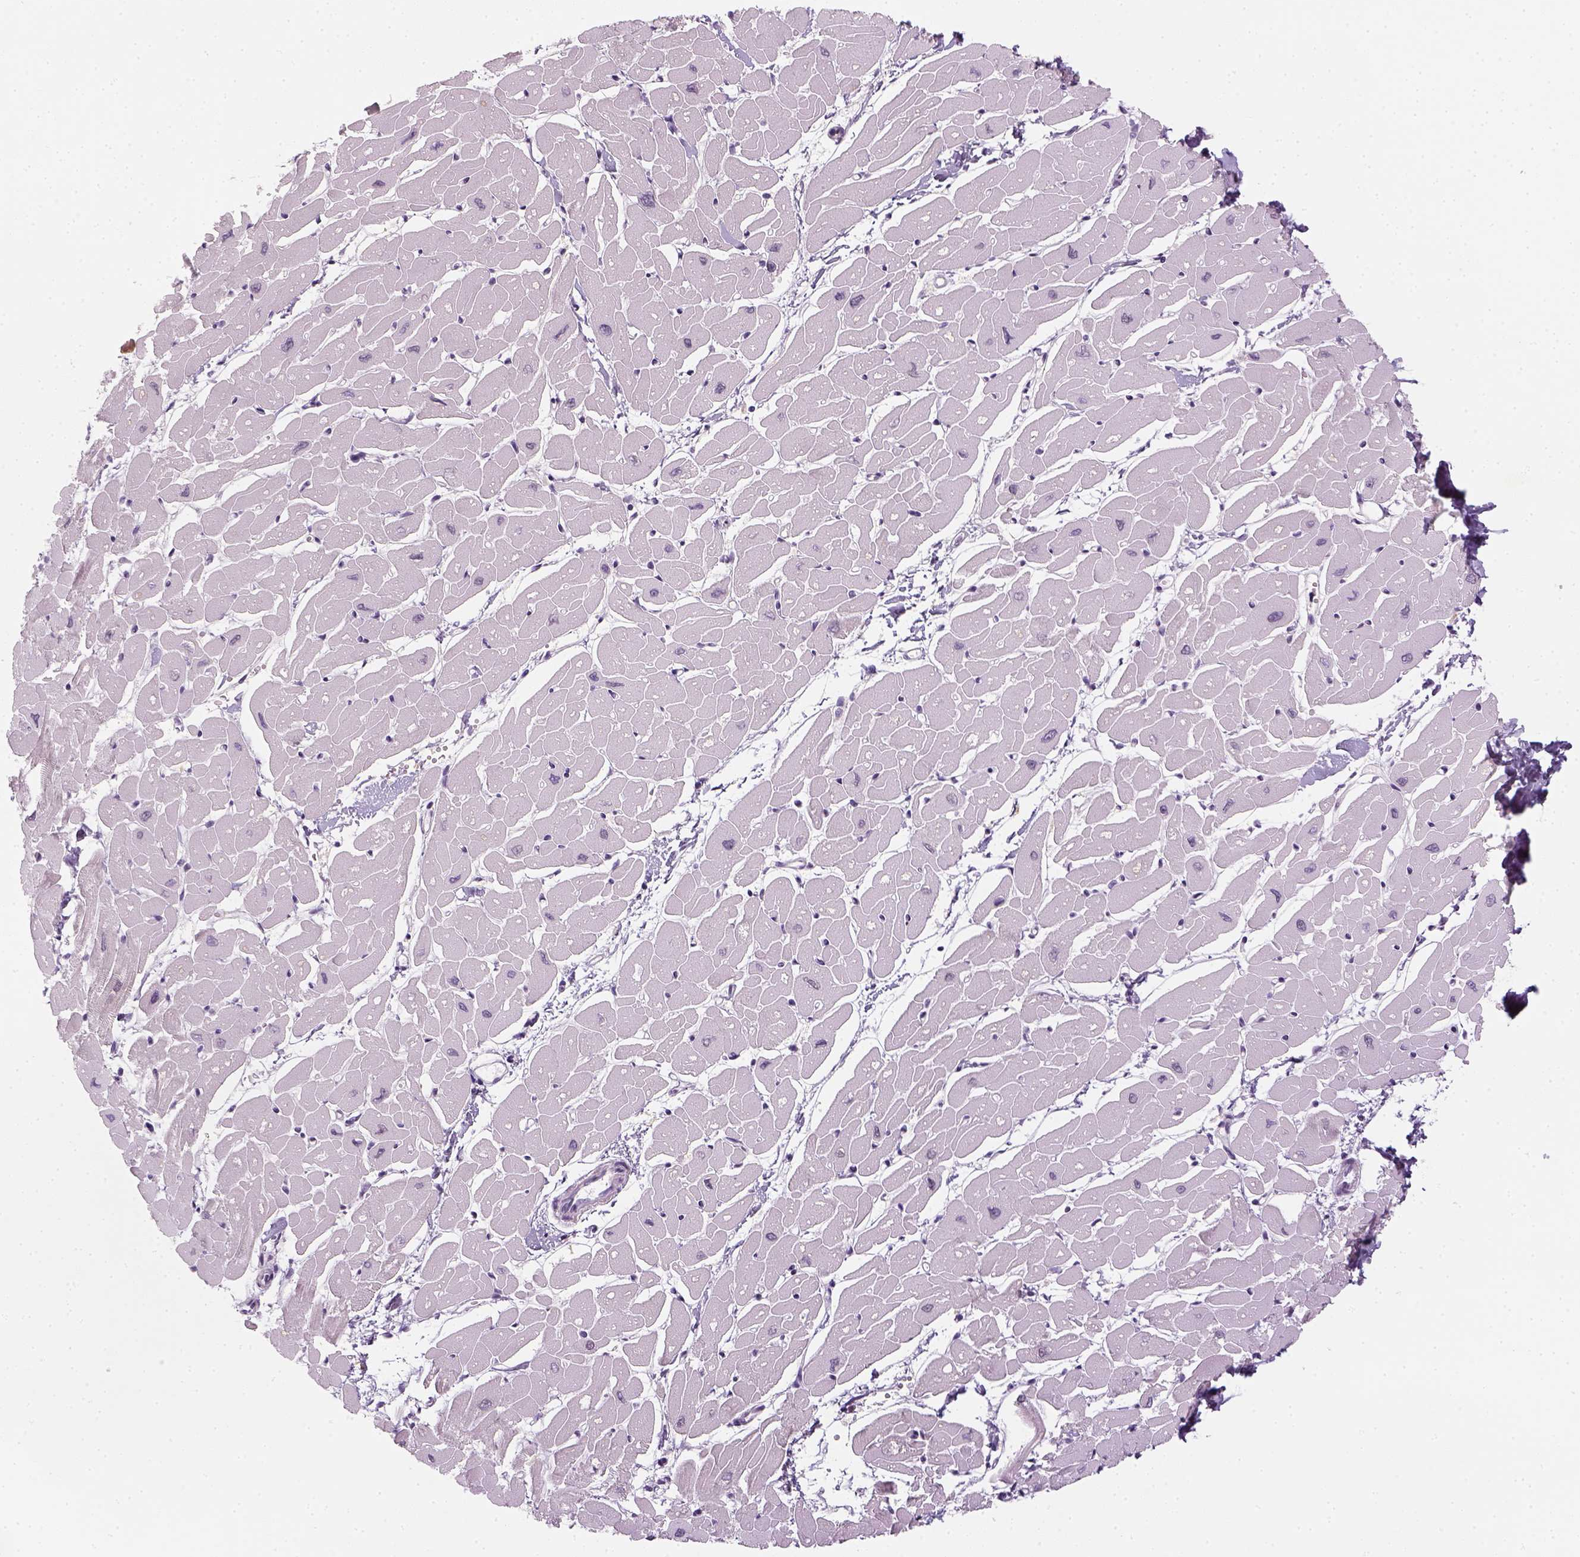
{"staining": {"intensity": "negative", "quantity": "none", "location": "none"}, "tissue": "heart muscle", "cell_type": "Cardiomyocytes", "image_type": "normal", "snomed": [{"axis": "morphology", "description": "Normal tissue, NOS"}, {"axis": "topography", "description": "Heart"}], "caption": "IHC of benign human heart muscle displays no expression in cardiomyocytes.", "gene": "MAGEB3", "patient": {"sex": "male", "age": 57}}